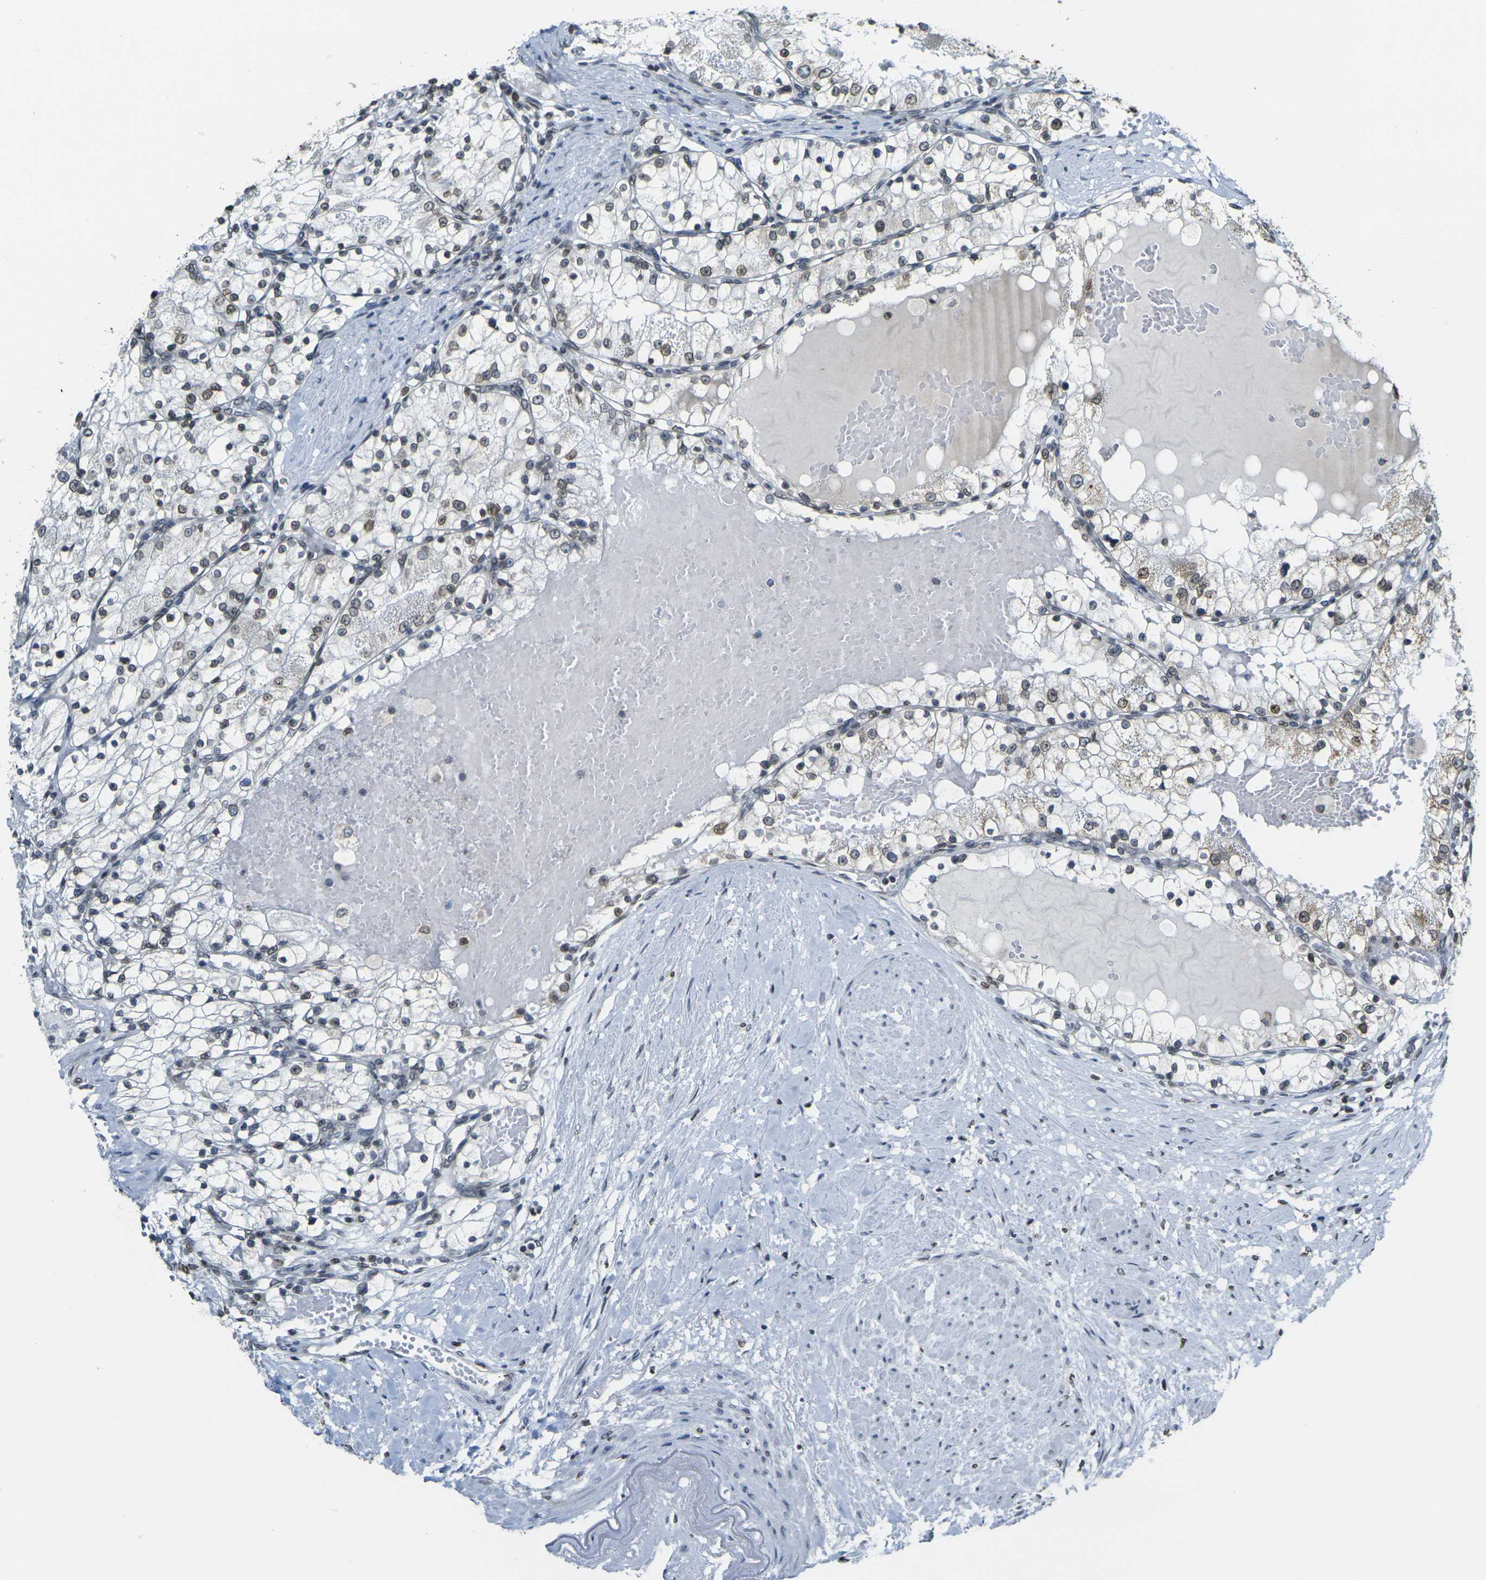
{"staining": {"intensity": "moderate", "quantity": "25%-75%", "location": "cytoplasmic/membranous,nuclear"}, "tissue": "renal cancer", "cell_type": "Tumor cells", "image_type": "cancer", "snomed": [{"axis": "morphology", "description": "Adenocarcinoma, NOS"}, {"axis": "topography", "description": "Kidney"}], "caption": "Immunohistochemical staining of human renal cancer reveals medium levels of moderate cytoplasmic/membranous and nuclear protein staining in approximately 25%-75% of tumor cells.", "gene": "BRDT", "patient": {"sex": "male", "age": 68}}